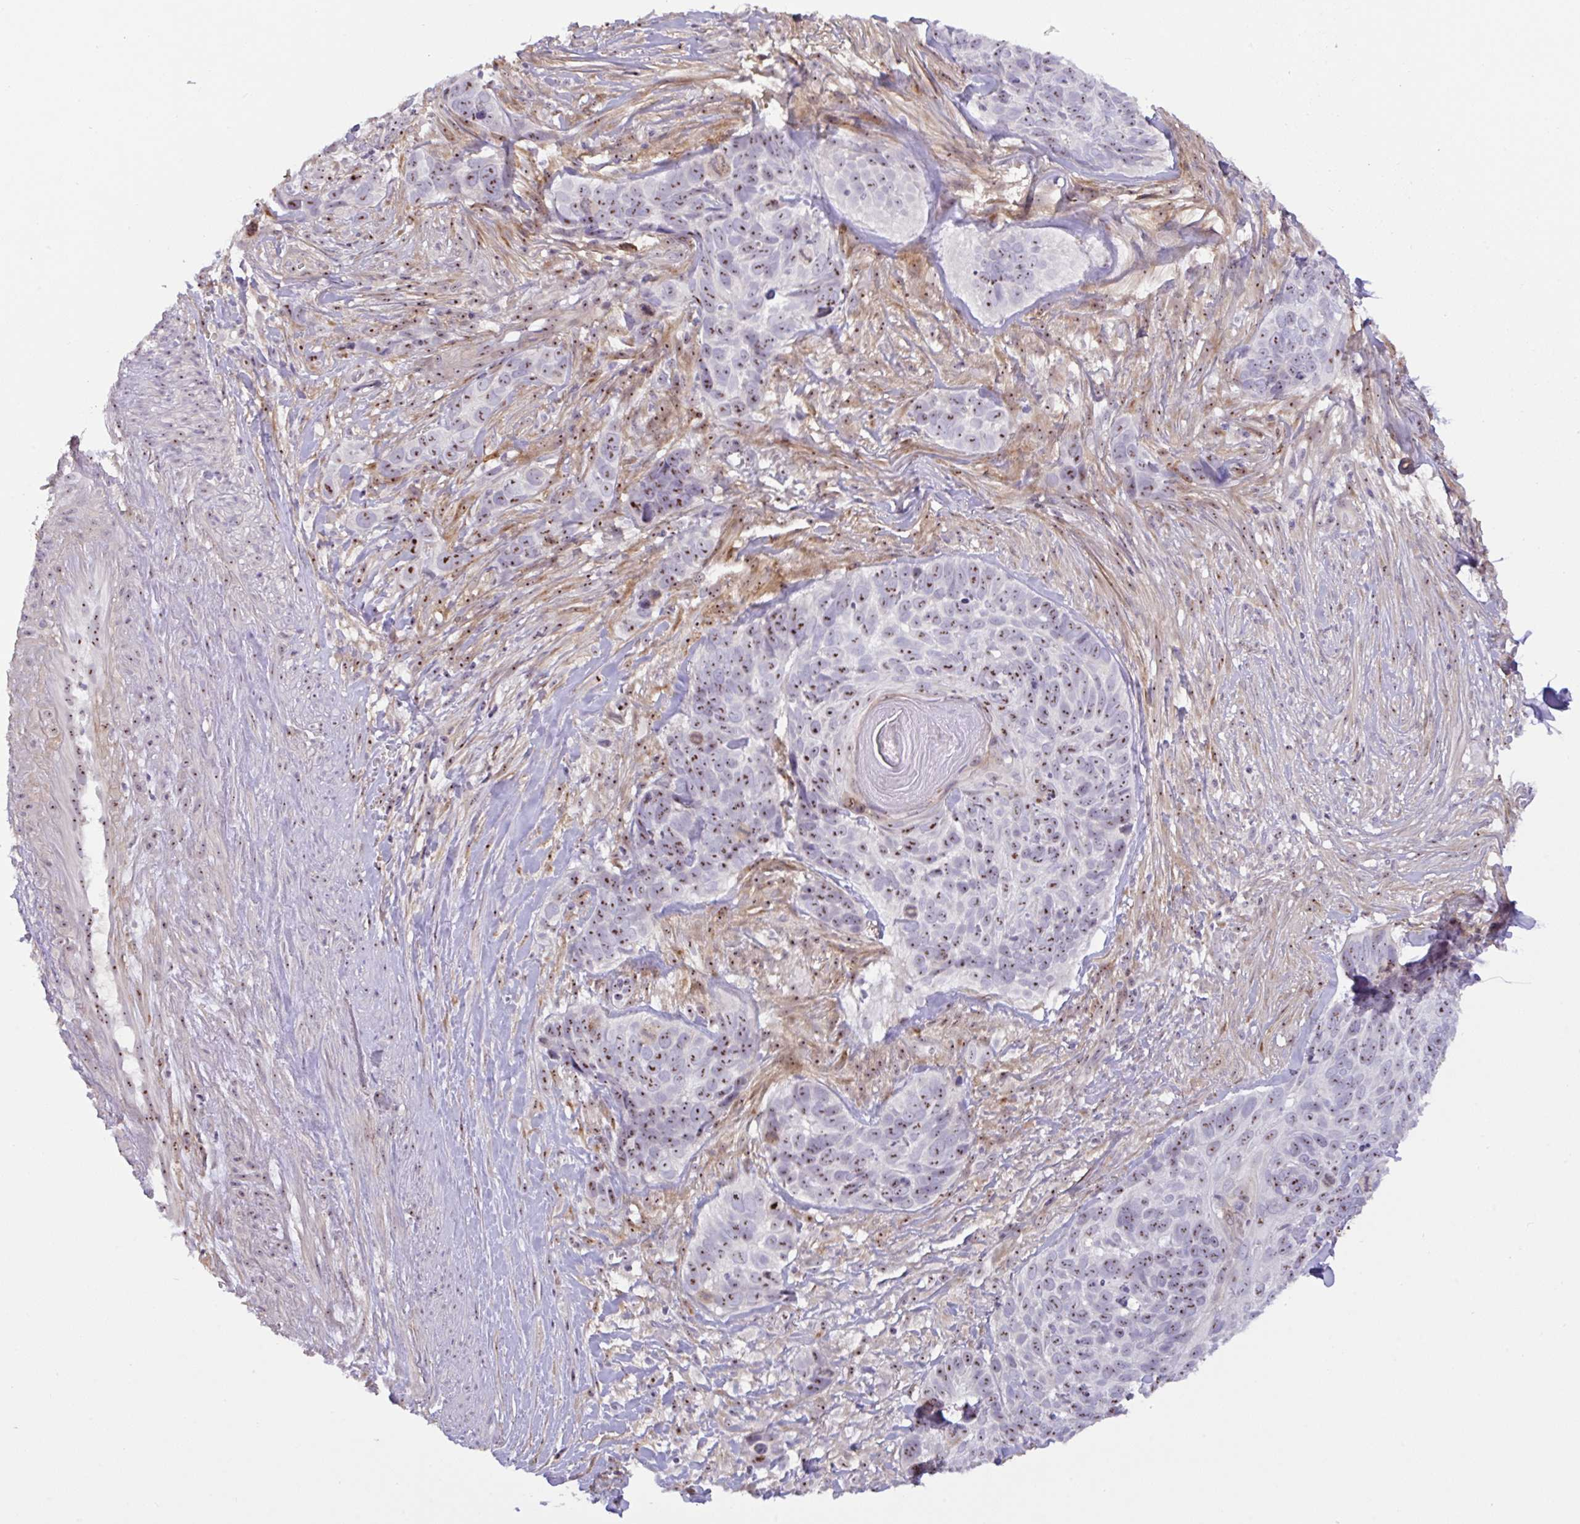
{"staining": {"intensity": "moderate", "quantity": ">75%", "location": "nuclear"}, "tissue": "skin cancer", "cell_type": "Tumor cells", "image_type": "cancer", "snomed": [{"axis": "morphology", "description": "Basal cell carcinoma"}, {"axis": "topography", "description": "Skin"}], "caption": "Immunohistochemical staining of basal cell carcinoma (skin) reveals moderate nuclear protein positivity in approximately >75% of tumor cells.", "gene": "MXRA8", "patient": {"sex": "female", "age": 82}}